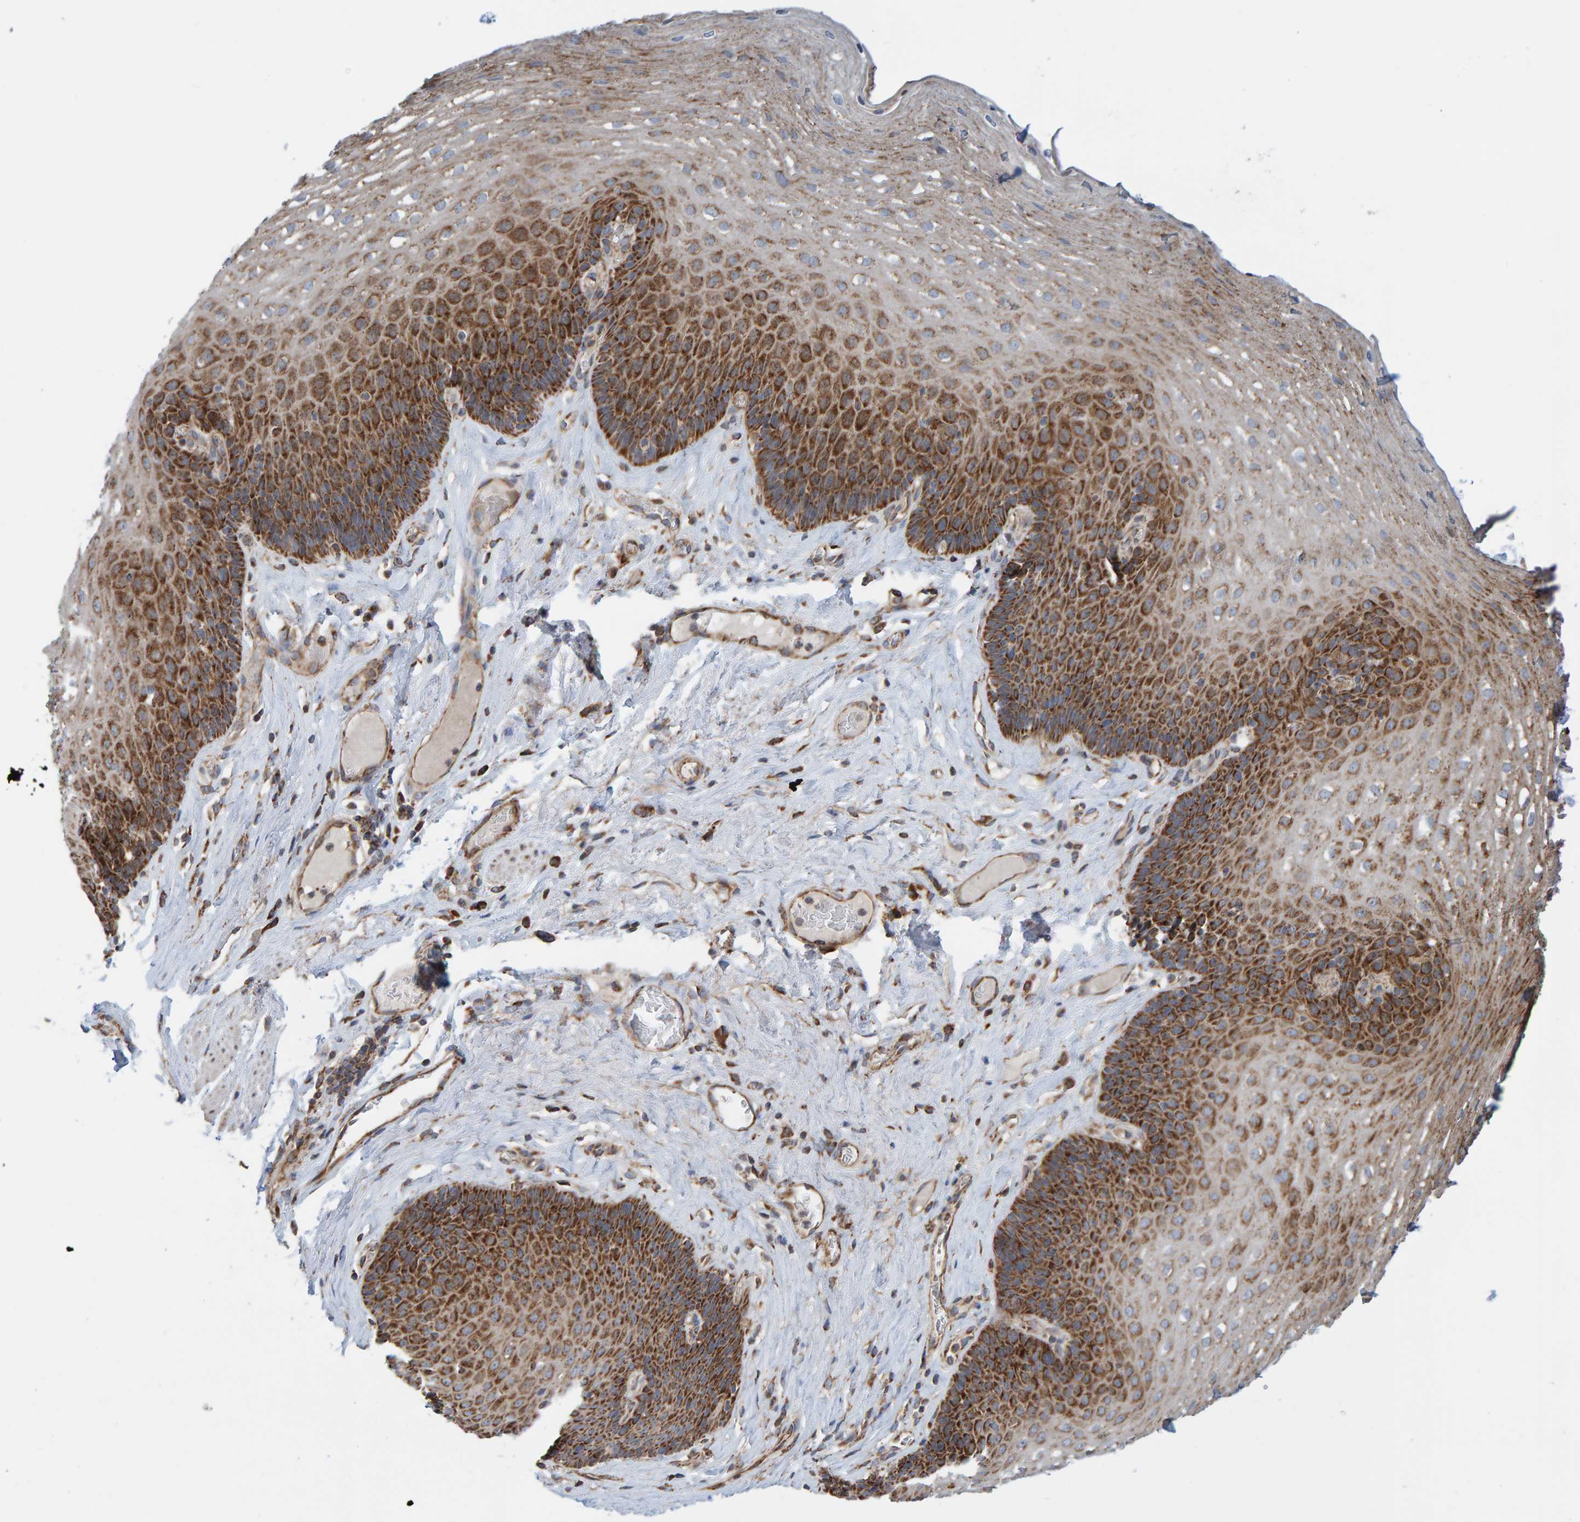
{"staining": {"intensity": "strong", "quantity": ">75%", "location": "cytoplasmic/membranous"}, "tissue": "esophagus", "cell_type": "Squamous epithelial cells", "image_type": "normal", "snomed": [{"axis": "morphology", "description": "Normal tissue, NOS"}, {"axis": "topography", "description": "Esophagus"}], "caption": "Unremarkable esophagus was stained to show a protein in brown. There is high levels of strong cytoplasmic/membranous expression in approximately >75% of squamous epithelial cells. The protein is shown in brown color, while the nuclei are stained blue.", "gene": "MRPL45", "patient": {"sex": "female", "age": 66}}